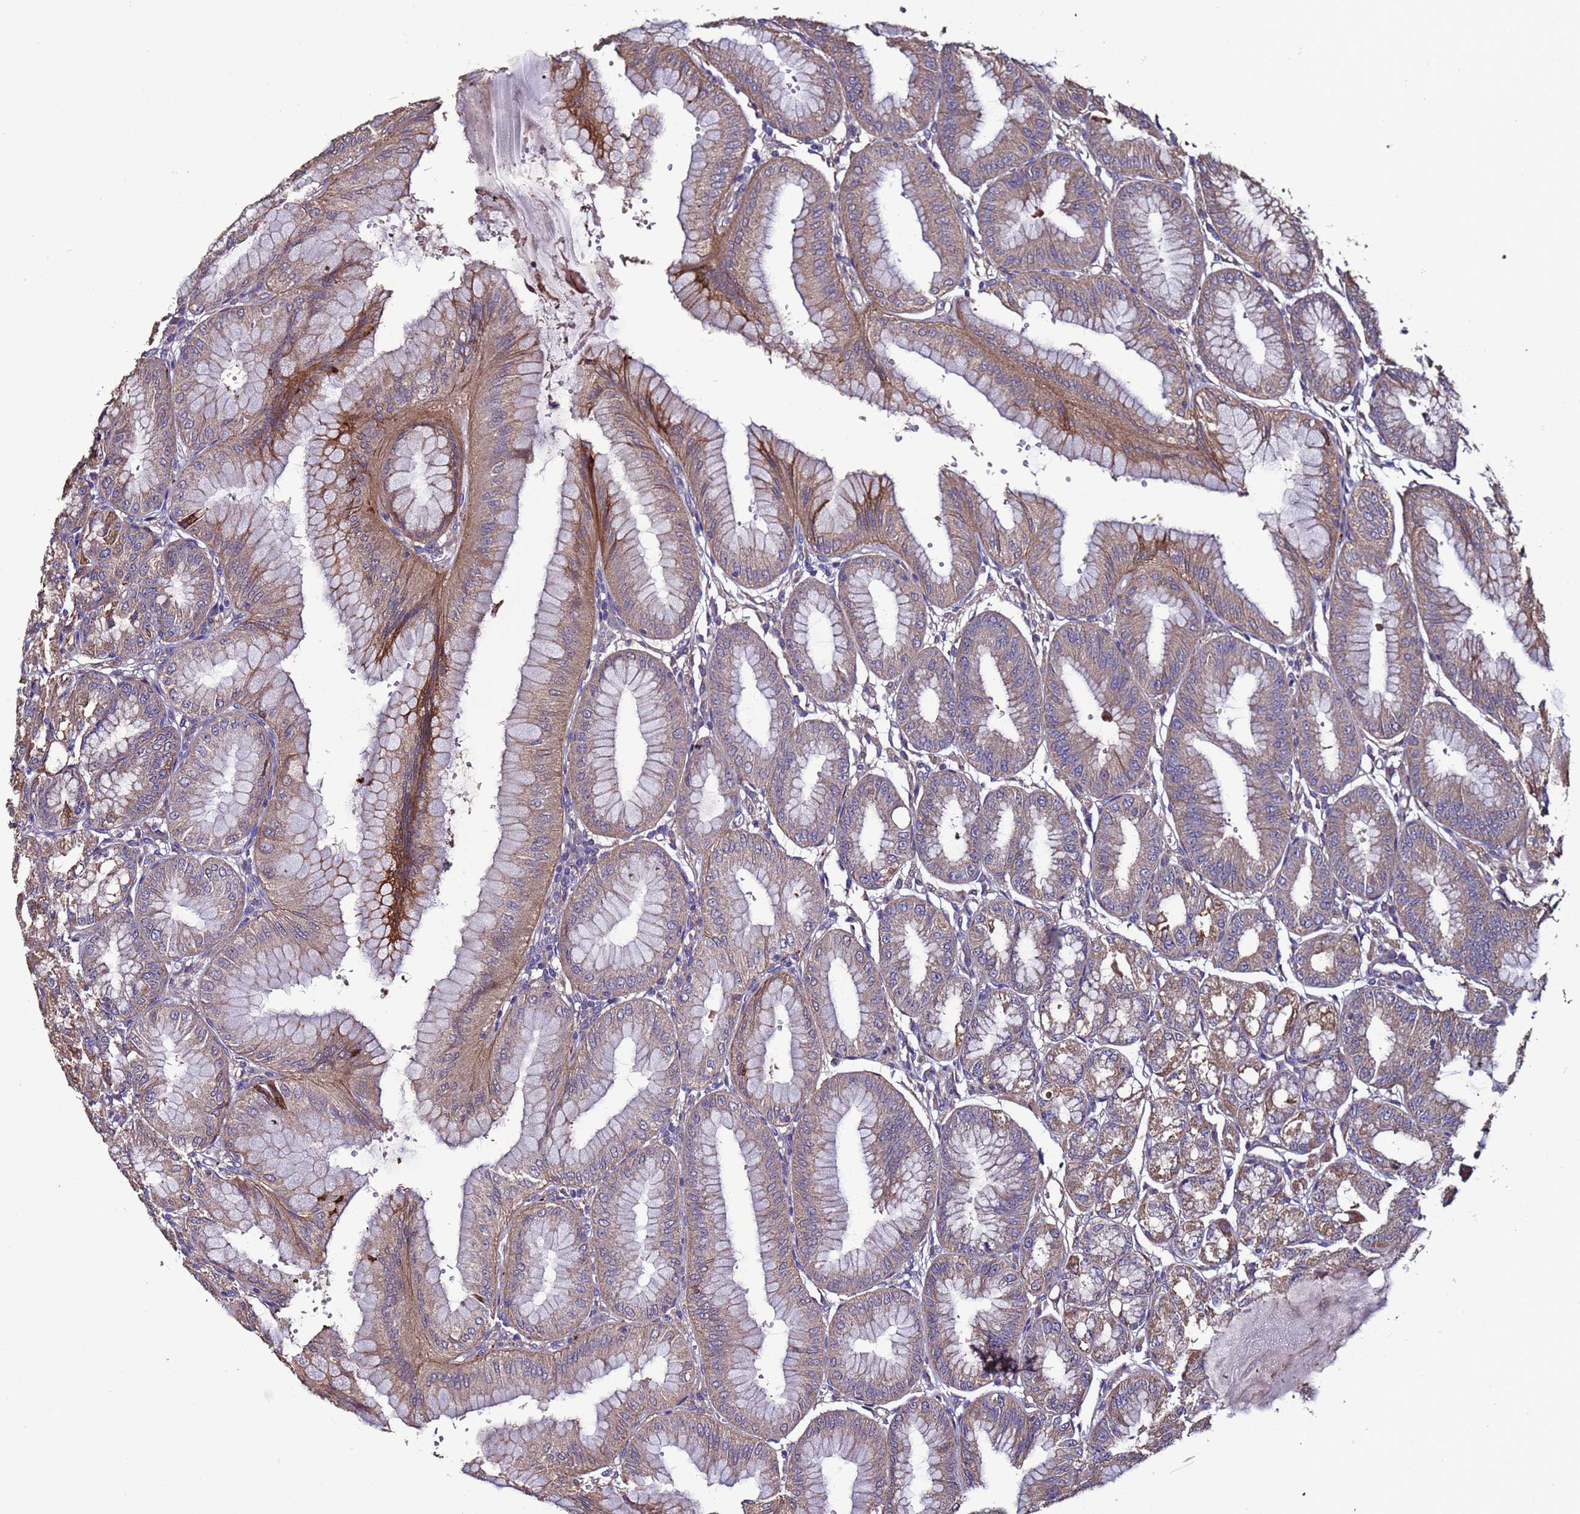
{"staining": {"intensity": "weak", "quantity": "25%-75%", "location": "cytoplasmic/membranous"}, "tissue": "stomach", "cell_type": "Glandular cells", "image_type": "normal", "snomed": [{"axis": "morphology", "description": "Normal tissue, NOS"}, {"axis": "topography", "description": "Stomach, lower"}], "caption": "This histopathology image displays normal stomach stained with immunohistochemistry to label a protein in brown. The cytoplasmic/membranous of glandular cells show weak positivity for the protein. Nuclei are counter-stained blue.", "gene": "CEP55", "patient": {"sex": "male", "age": 71}}